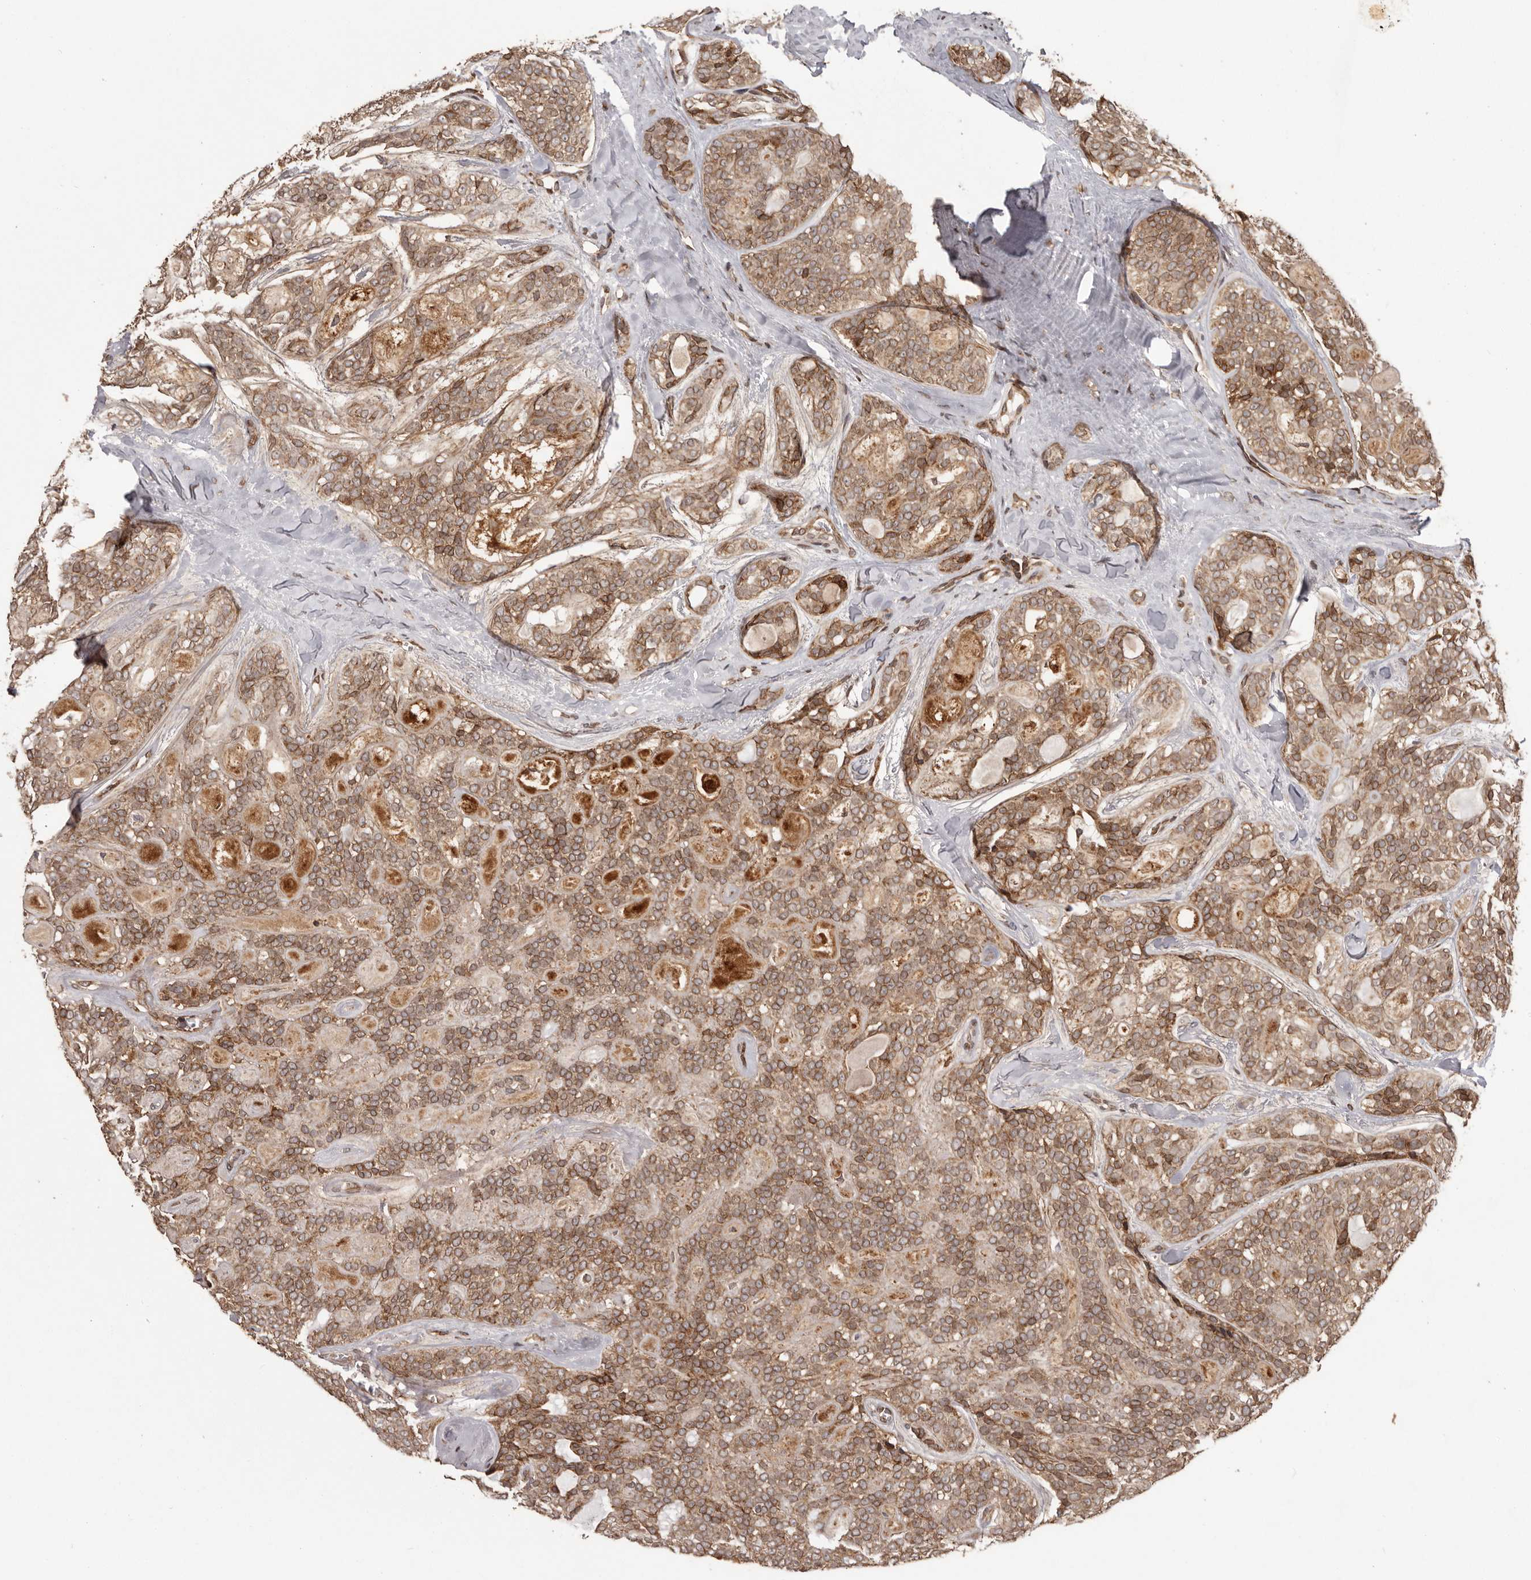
{"staining": {"intensity": "moderate", "quantity": ">75%", "location": "cytoplasmic/membranous"}, "tissue": "head and neck cancer", "cell_type": "Tumor cells", "image_type": "cancer", "snomed": [{"axis": "morphology", "description": "Adenocarcinoma, NOS"}, {"axis": "topography", "description": "Head-Neck"}], "caption": "Protein positivity by immunohistochemistry (IHC) shows moderate cytoplasmic/membranous staining in approximately >75% of tumor cells in head and neck cancer (adenocarcinoma).", "gene": "CHRM2", "patient": {"sex": "male", "age": 66}}